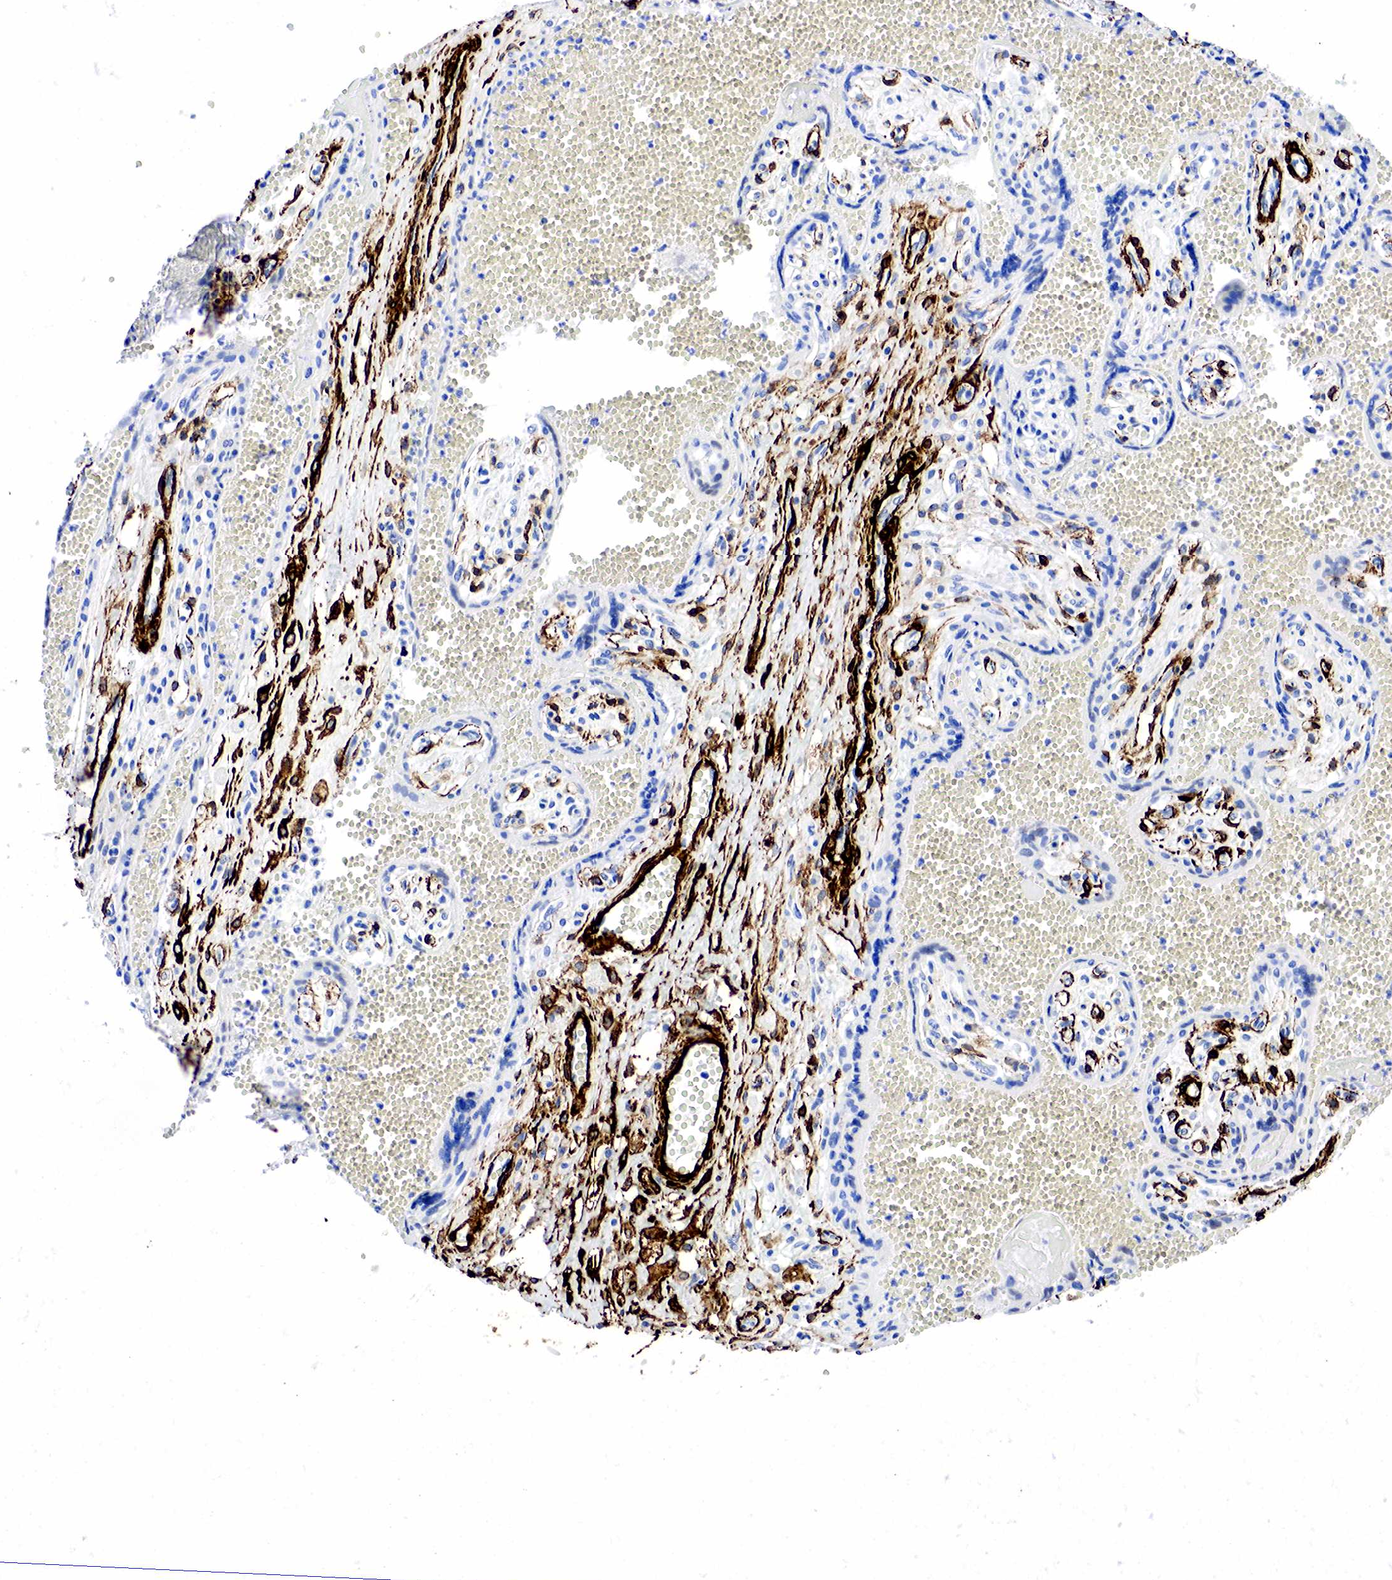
{"staining": {"intensity": "negative", "quantity": "none", "location": "none"}, "tissue": "placenta", "cell_type": "Decidual cells", "image_type": "normal", "snomed": [{"axis": "morphology", "description": "Normal tissue, NOS"}, {"axis": "topography", "description": "Placenta"}], "caption": "This histopathology image is of benign placenta stained with immunohistochemistry (IHC) to label a protein in brown with the nuclei are counter-stained blue. There is no expression in decidual cells.", "gene": "ACTA2", "patient": {"sex": "female", "age": 40}}